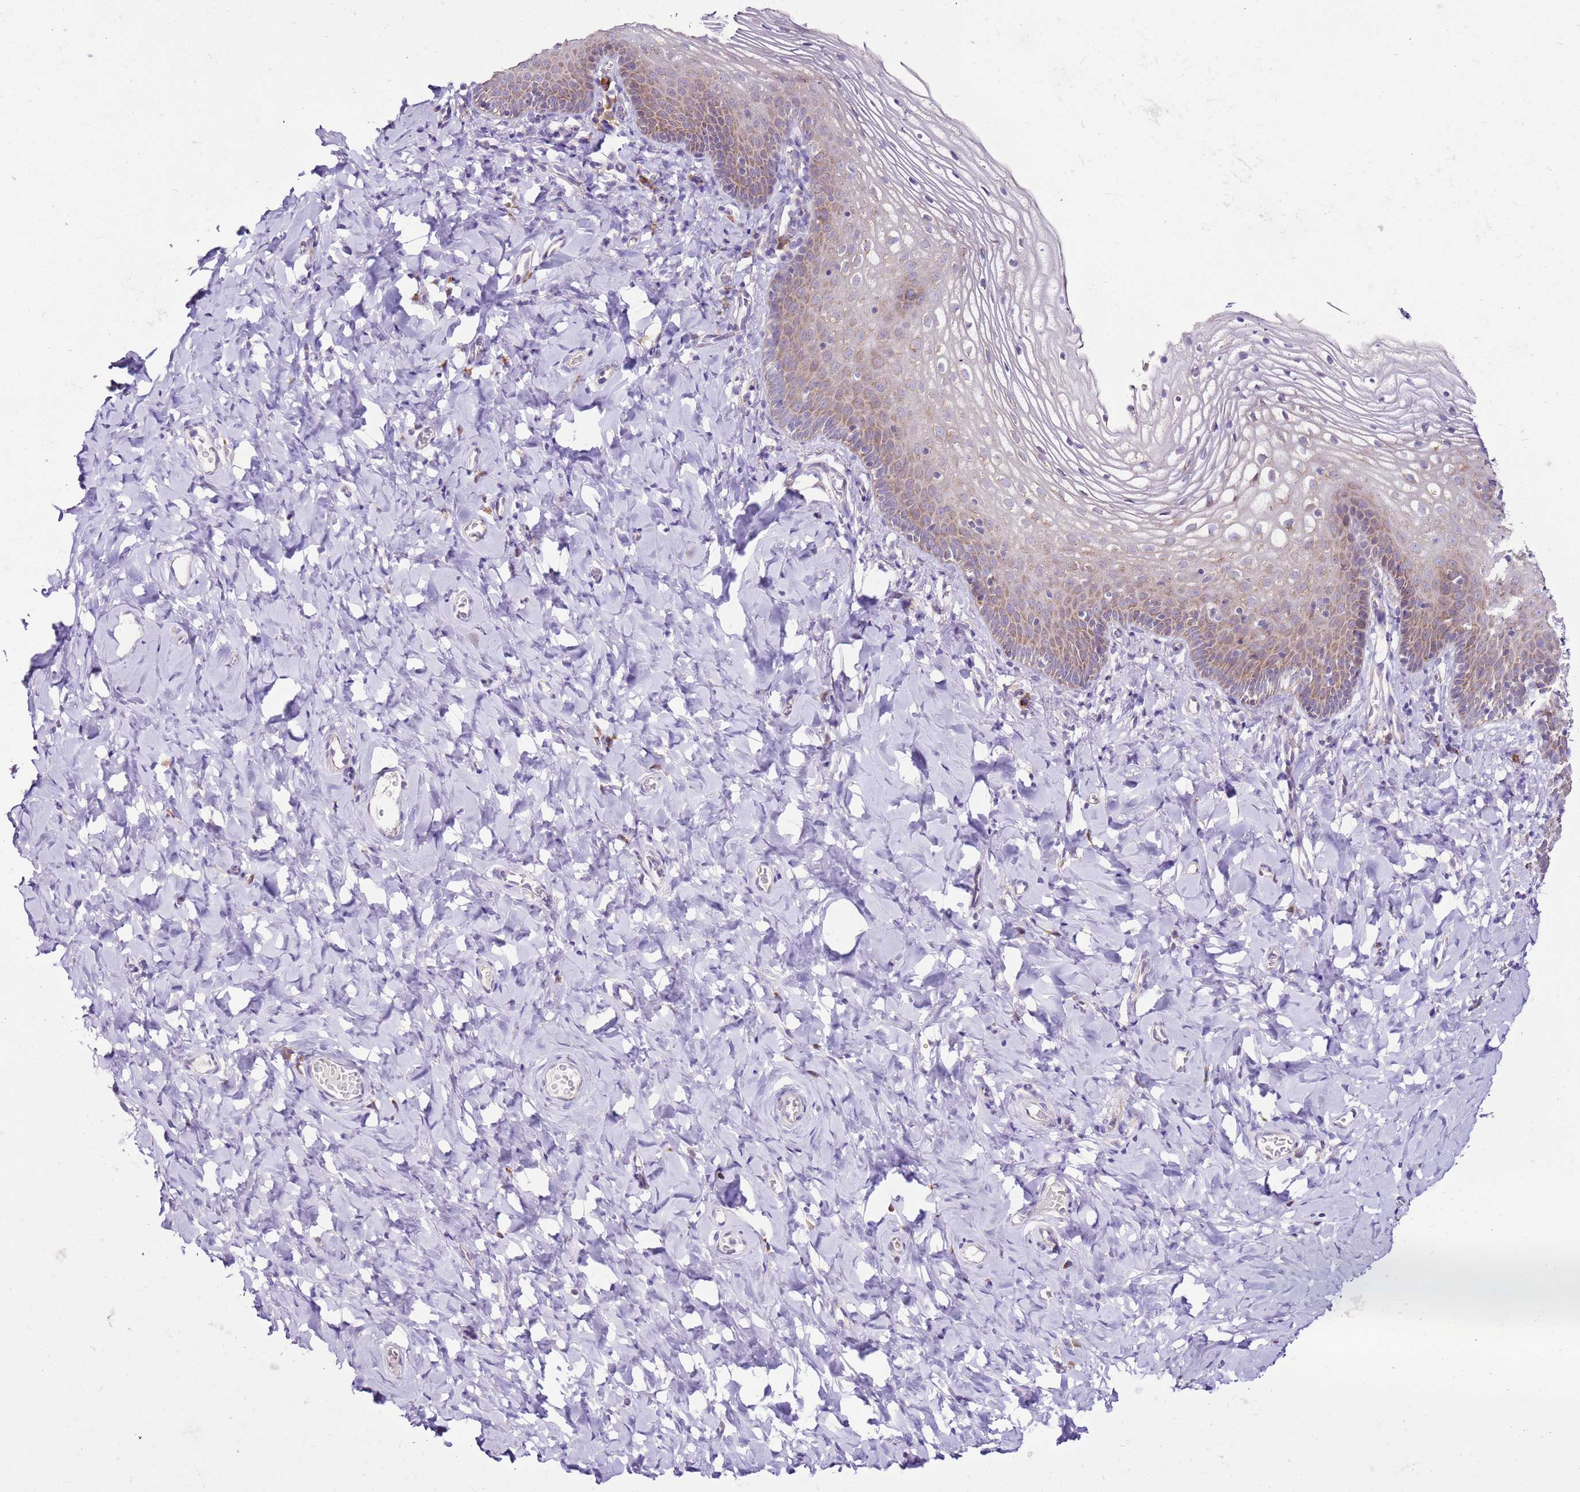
{"staining": {"intensity": "moderate", "quantity": "<25%", "location": "cytoplasmic/membranous"}, "tissue": "vagina", "cell_type": "Squamous epithelial cells", "image_type": "normal", "snomed": [{"axis": "morphology", "description": "Normal tissue, NOS"}, {"axis": "topography", "description": "Vagina"}], "caption": "A low amount of moderate cytoplasmic/membranous expression is identified in approximately <25% of squamous epithelial cells in normal vagina. (IHC, brightfield microscopy, high magnification).", "gene": "MRPL36", "patient": {"sex": "female", "age": 60}}